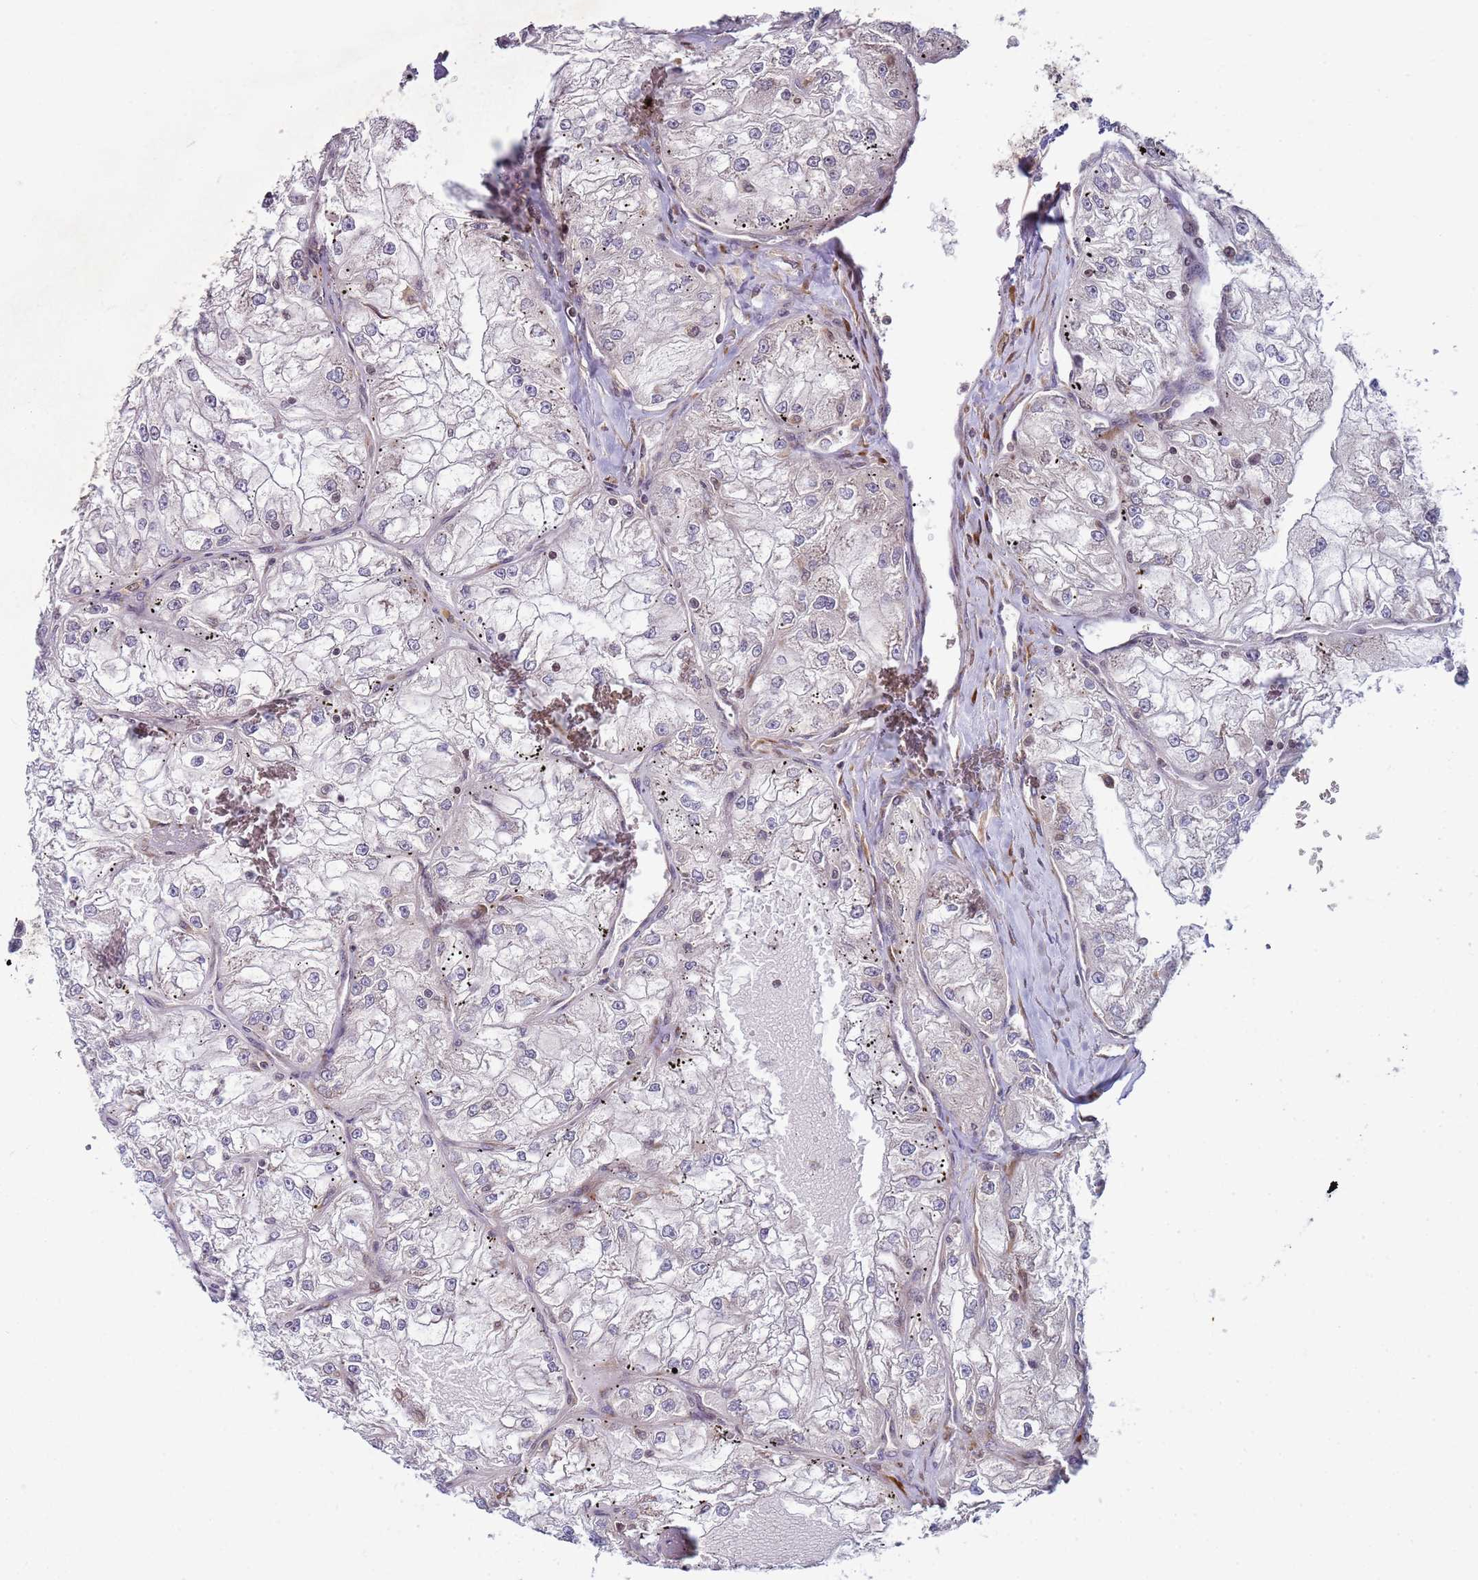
{"staining": {"intensity": "negative", "quantity": "none", "location": "none"}, "tissue": "renal cancer", "cell_type": "Tumor cells", "image_type": "cancer", "snomed": [{"axis": "morphology", "description": "Adenocarcinoma, NOS"}, {"axis": "topography", "description": "Kidney"}], "caption": "The micrograph reveals no significant expression in tumor cells of renal adenocarcinoma. The staining is performed using DAB (3,3'-diaminobenzidine) brown chromogen with nuclei counter-stained in using hematoxylin.", "gene": "SNAPC4", "patient": {"sex": "female", "age": 72}}